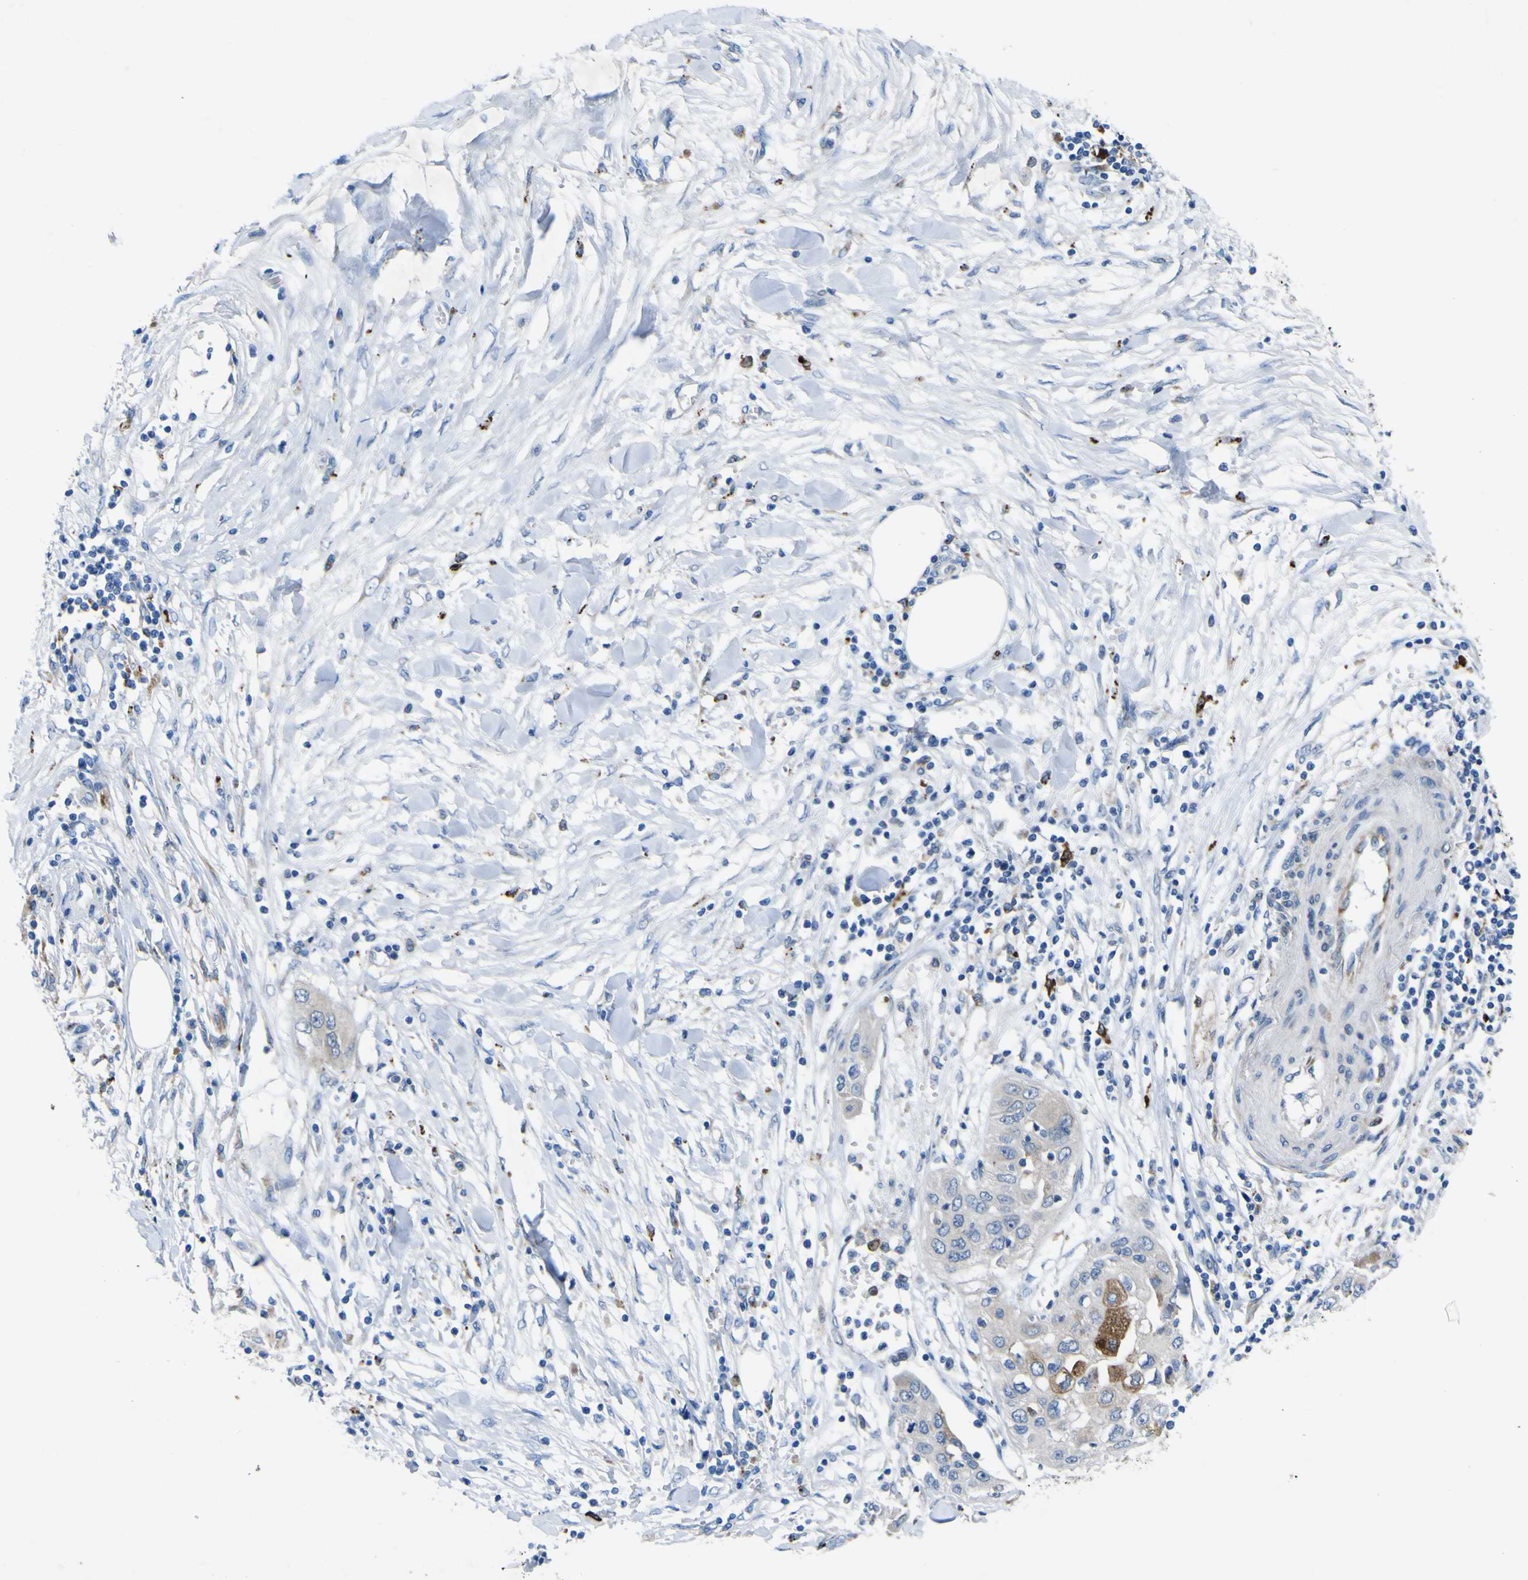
{"staining": {"intensity": "negative", "quantity": "none", "location": "none"}, "tissue": "pancreatic cancer", "cell_type": "Tumor cells", "image_type": "cancer", "snomed": [{"axis": "morphology", "description": "Adenocarcinoma, NOS"}, {"axis": "topography", "description": "Pancreas"}], "caption": "IHC of human pancreatic cancer (adenocarcinoma) reveals no staining in tumor cells.", "gene": "CST3", "patient": {"sex": "female", "age": 70}}